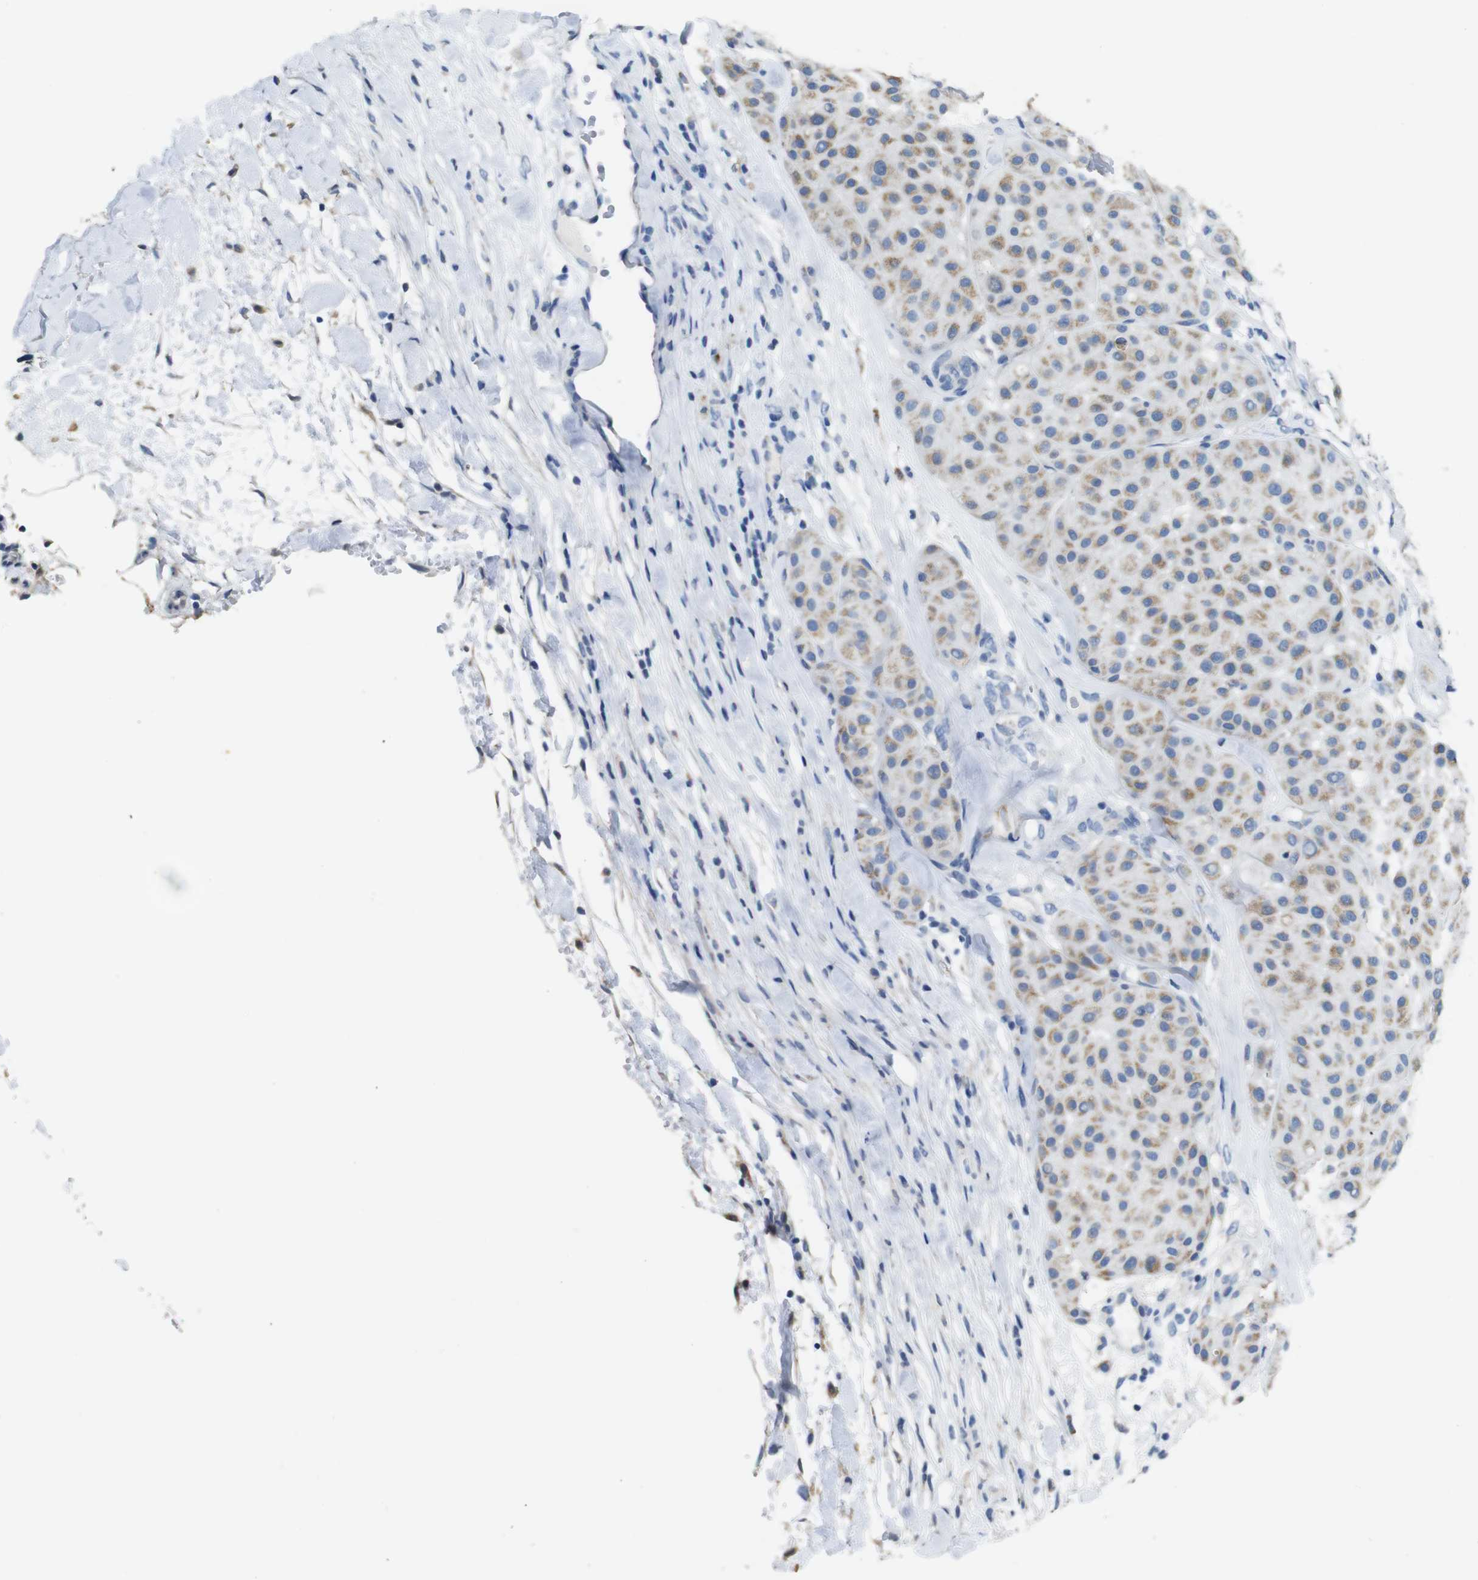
{"staining": {"intensity": "moderate", "quantity": ">75%", "location": "cytoplasmic/membranous"}, "tissue": "melanoma", "cell_type": "Tumor cells", "image_type": "cancer", "snomed": [{"axis": "morphology", "description": "Normal tissue, NOS"}, {"axis": "morphology", "description": "Malignant melanoma, Metastatic site"}, {"axis": "topography", "description": "Skin"}], "caption": "The histopathology image displays a brown stain indicating the presence of a protein in the cytoplasmic/membranous of tumor cells in melanoma.", "gene": "MAOA", "patient": {"sex": "male", "age": 41}}